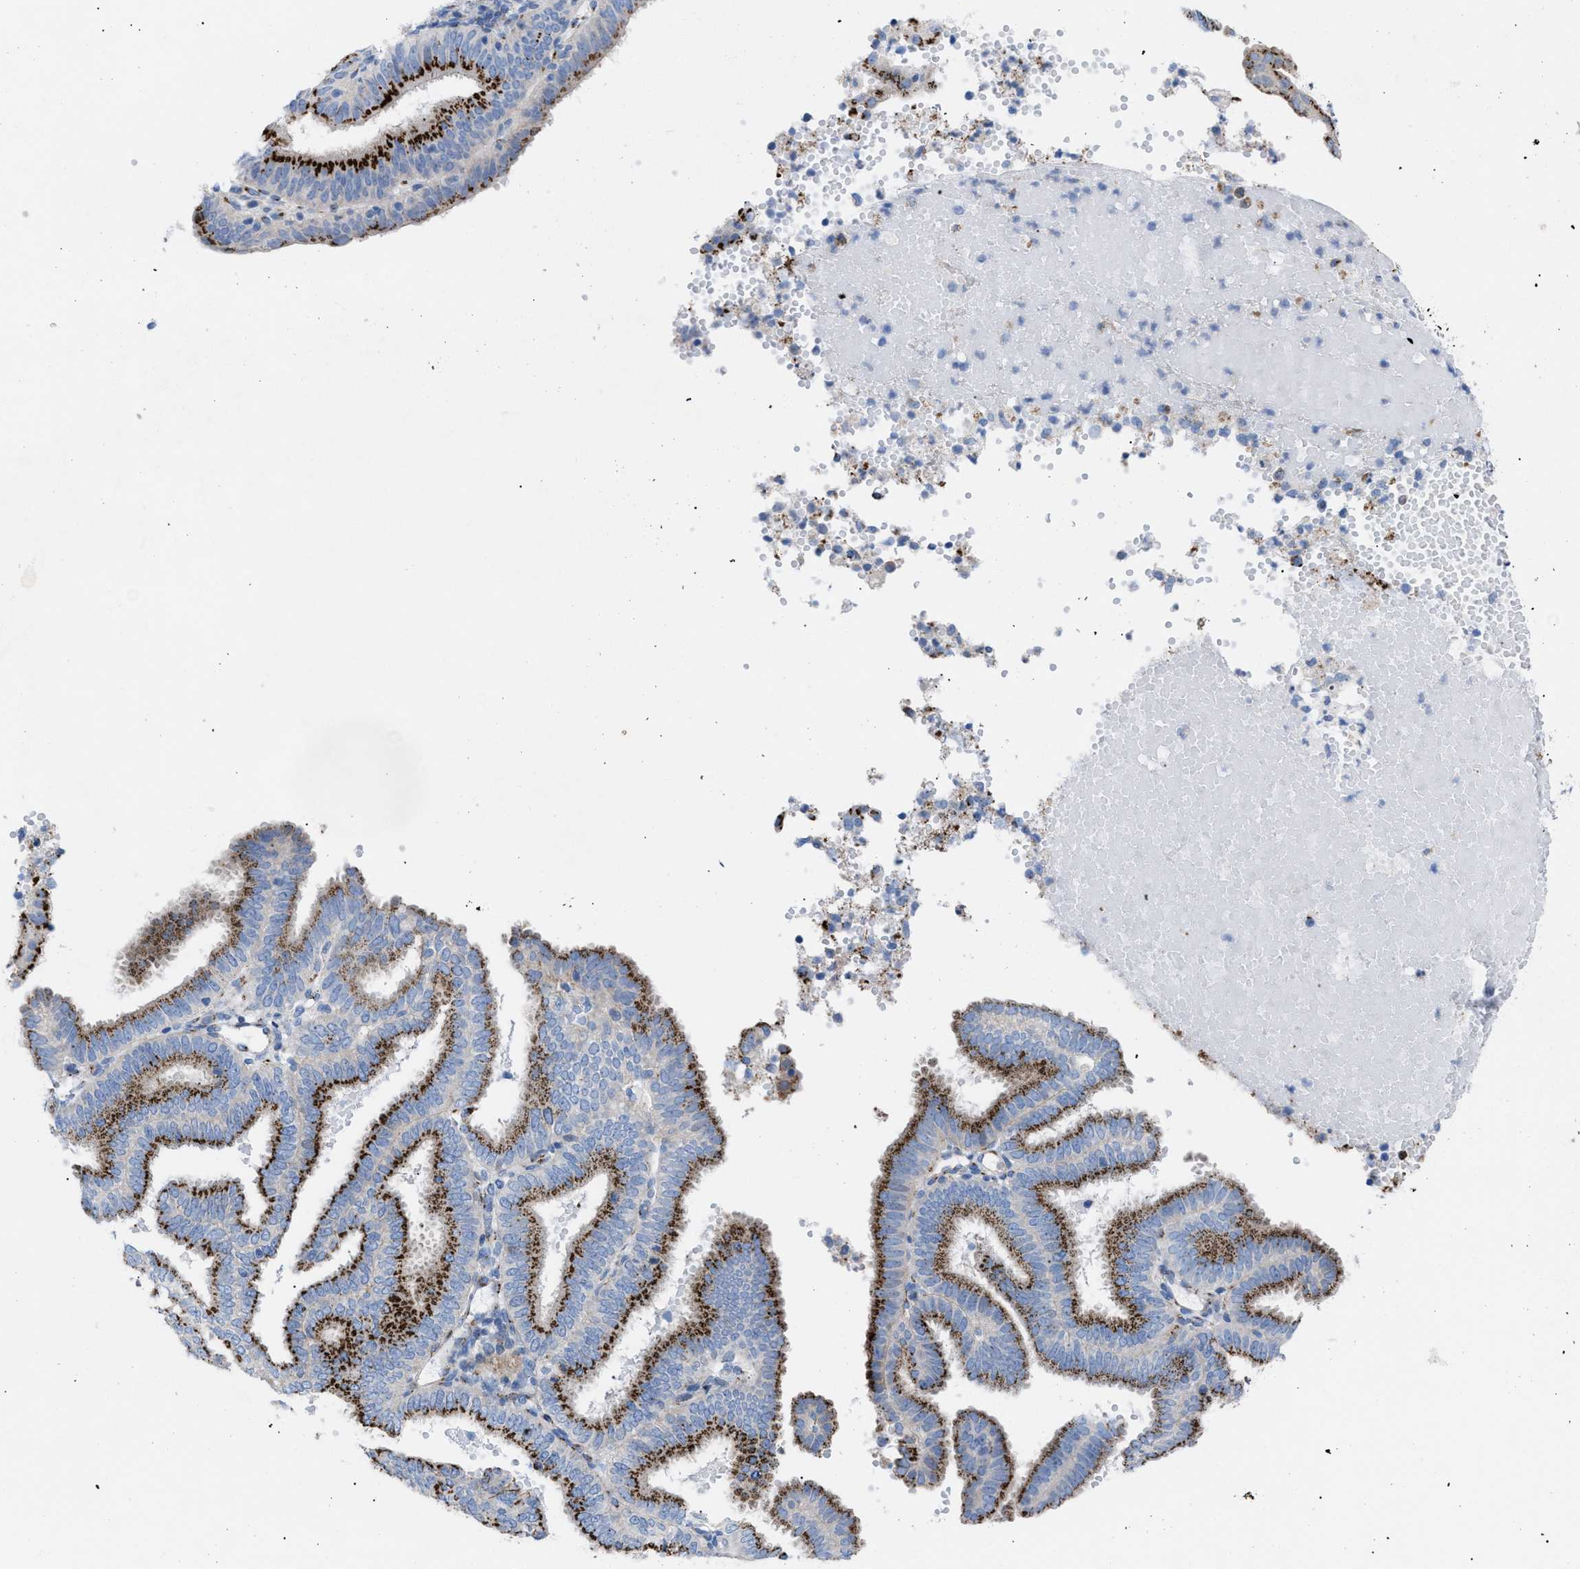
{"staining": {"intensity": "strong", "quantity": ">75%", "location": "cytoplasmic/membranous"}, "tissue": "endometrial cancer", "cell_type": "Tumor cells", "image_type": "cancer", "snomed": [{"axis": "morphology", "description": "Adenocarcinoma, NOS"}, {"axis": "topography", "description": "Endometrium"}], "caption": "Immunohistochemistry photomicrograph of neoplastic tissue: human adenocarcinoma (endometrial) stained using IHC shows high levels of strong protein expression localized specifically in the cytoplasmic/membranous of tumor cells, appearing as a cytoplasmic/membranous brown color.", "gene": "TMEM17", "patient": {"sex": "female", "age": 58}}